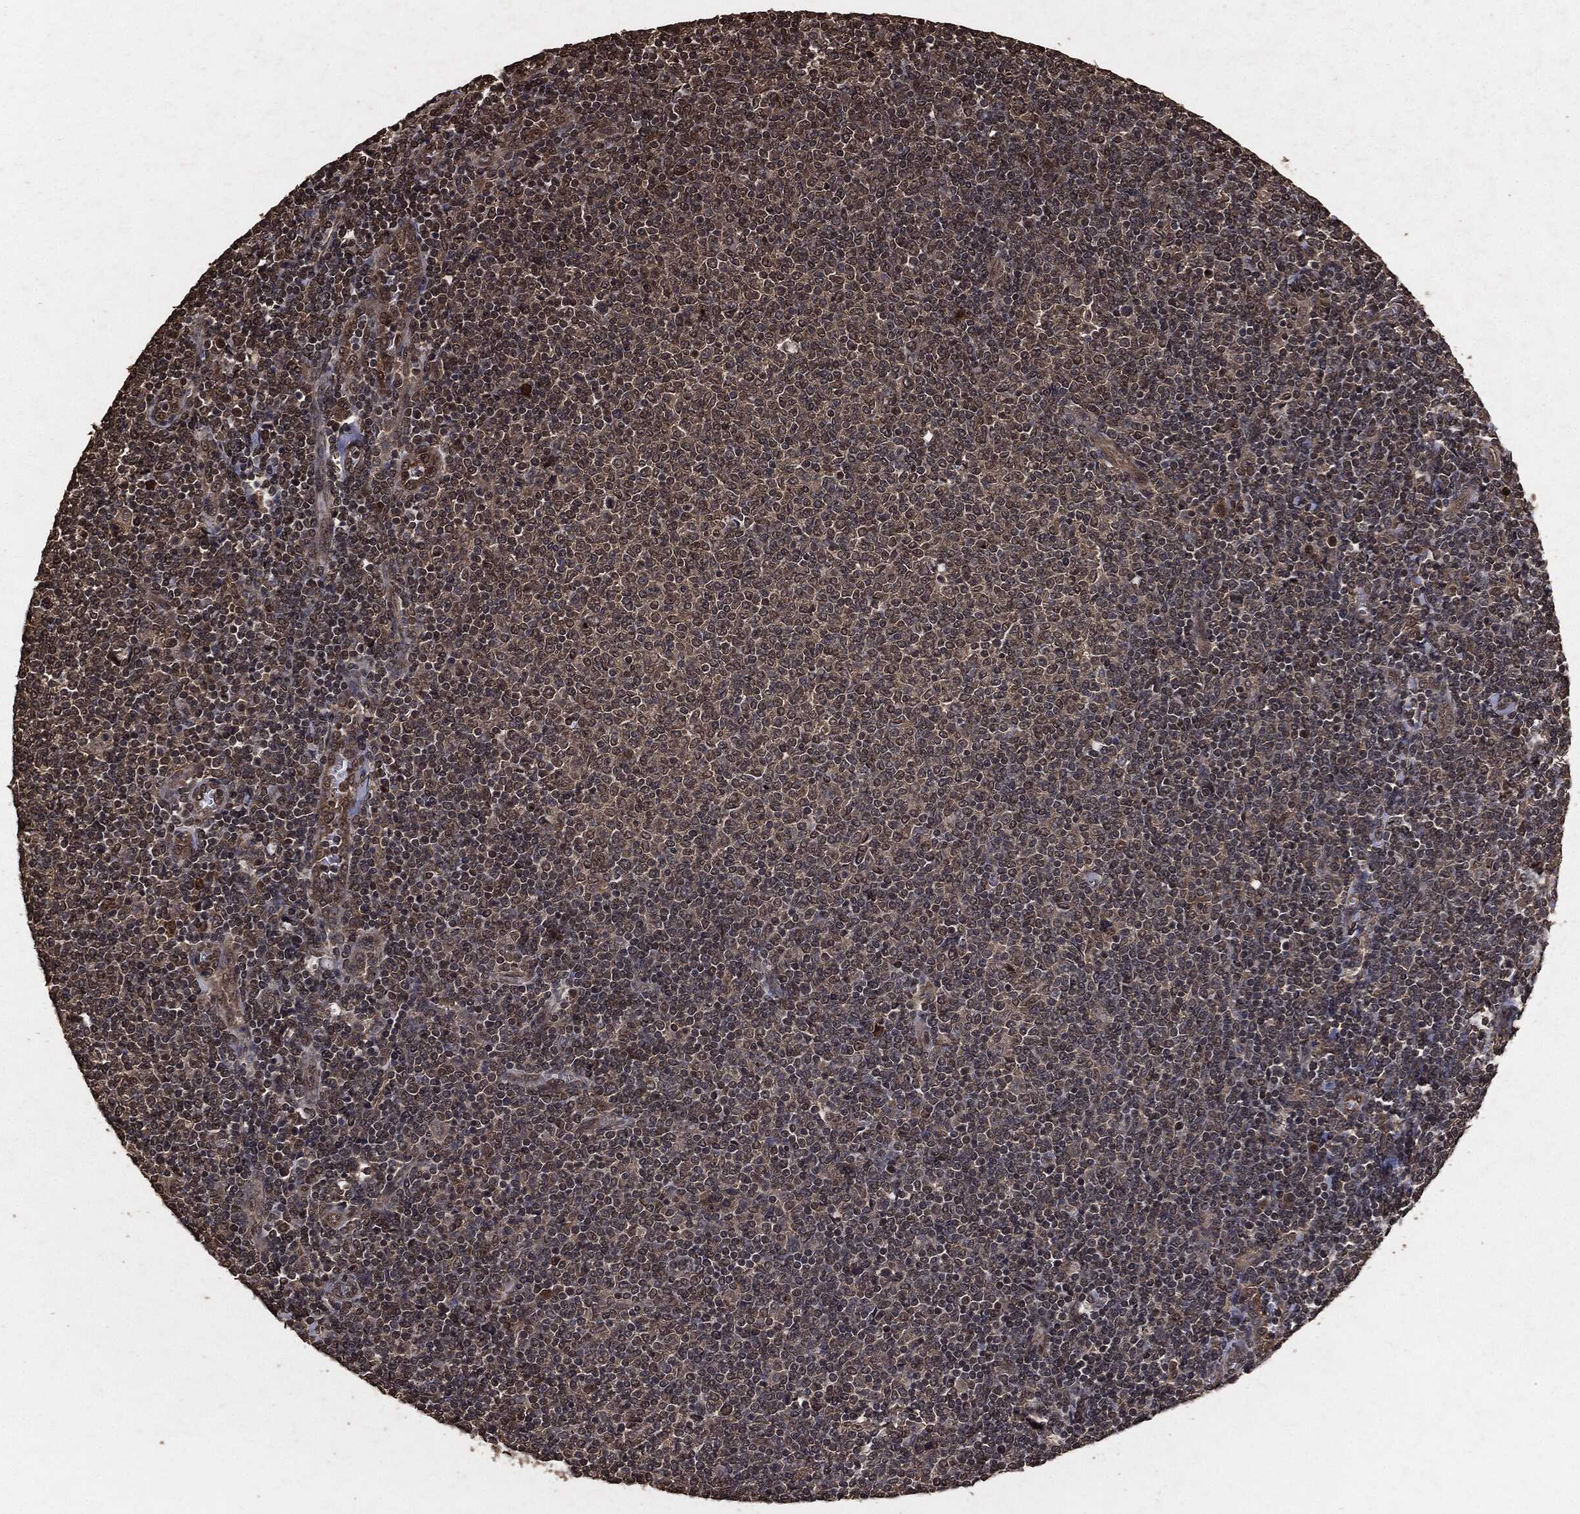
{"staining": {"intensity": "weak", "quantity": "<25%", "location": "cytoplasmic/membranous"}, "tissue": "lymphoma", "cell_type": "Tumor cells", "image_type": "cancer", "snomed": [{"axis": "morphology", "description": "Malignant lymphoma, non-Hodgkin's type, Low grade"}, {"axis": "topography", "description": "Lymph node"}], "caption": "The immunohistochemistry (IHC) photomicrograph has no significant staining in tumor cells of low-grade malignant lymphoma, non-Hodgkin's type tissue.", "gene": "AKT1S1", "patient": {"sex": "male", "age": 52}}